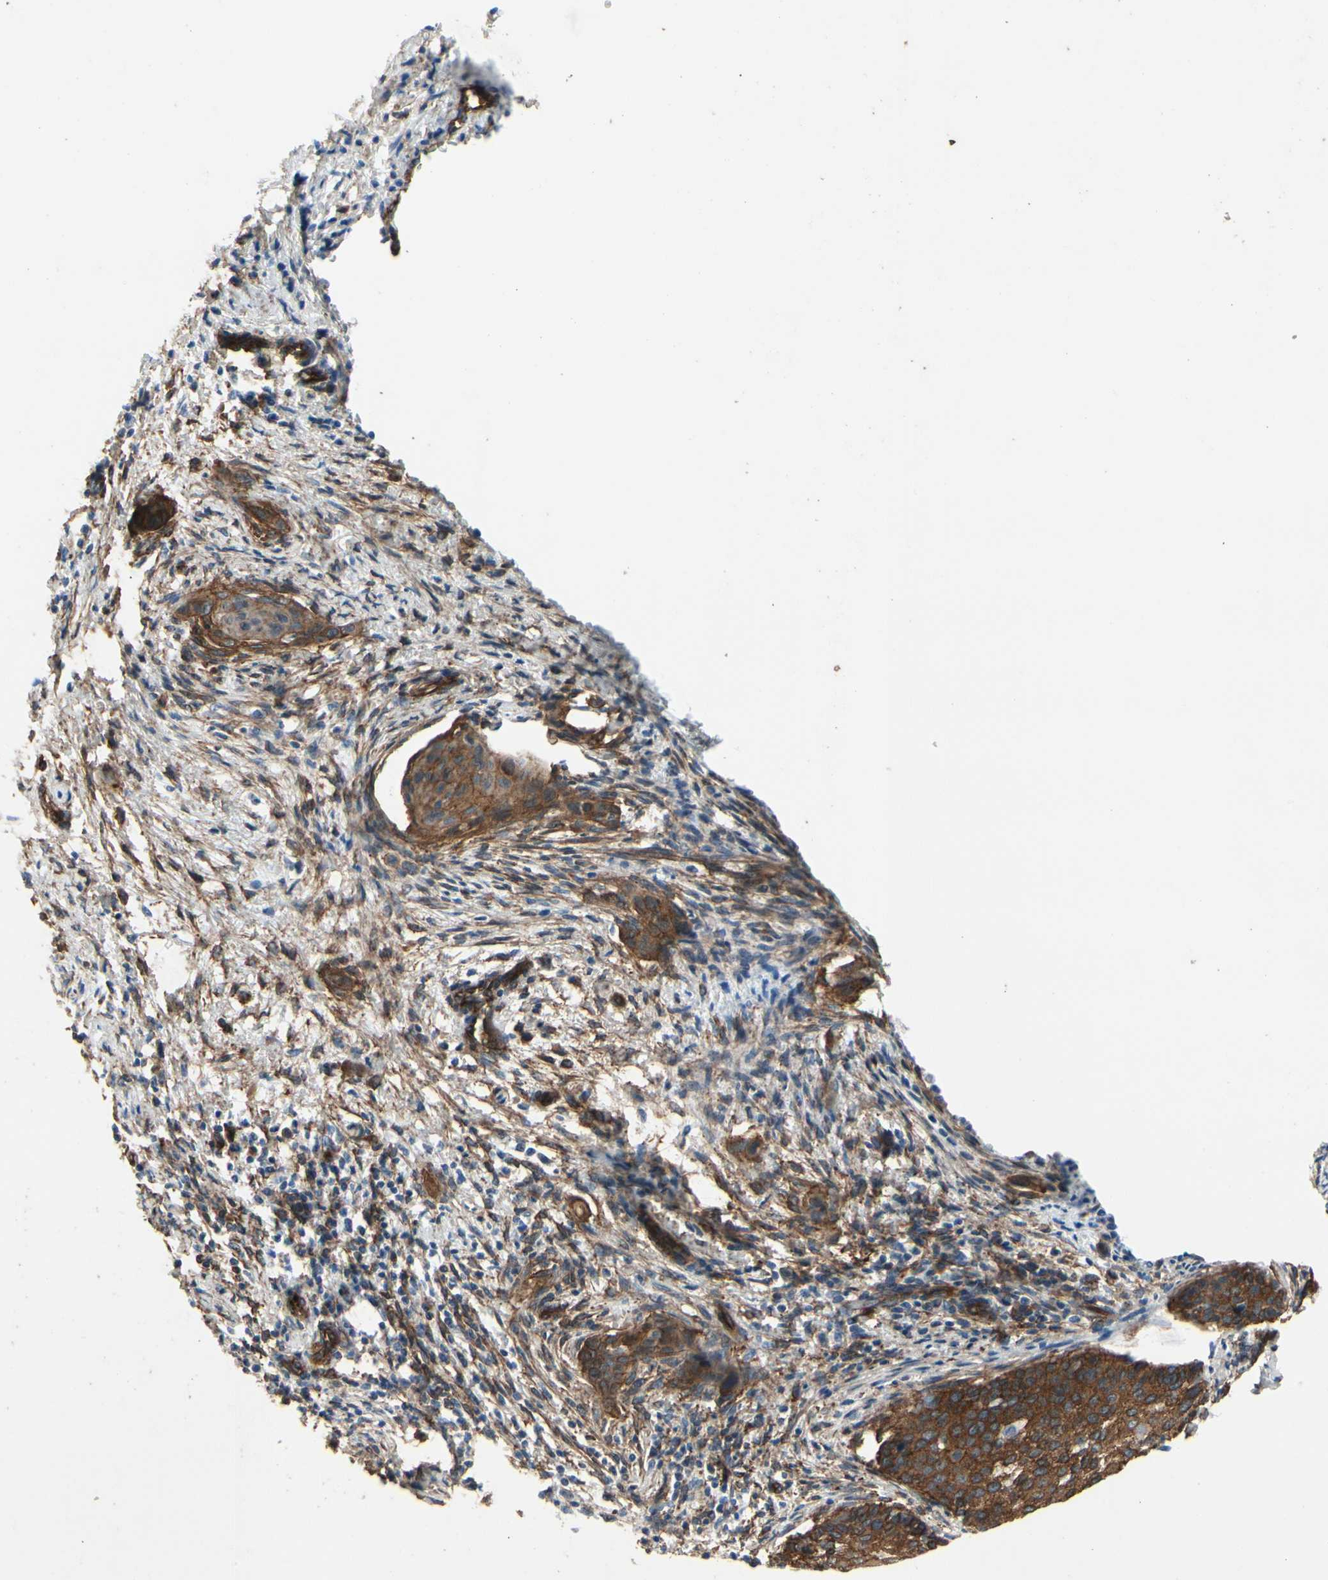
{"staining": {"intensity": "moderate", "quantity": ">75%", "location": "cytoplasmic/membranous"}, "tissue": "cervical cancer", "cell_type": "Tumor cells", "image_type": "cancer", "snomed": [{"axis": "morphology", "description": "Squamous cell carcinoma, NOS"}, {"axis": "topography", "description": "Cervix"}], "caption": "The photomicrograph reveals a brown stain indicating the presence of a protein in the cytoplasmic/membranous of tumor cells in cervical squamous cell carcinoma.", "gene": "CTTNBP2", "patient": {"sex": "female", "age": 33}}